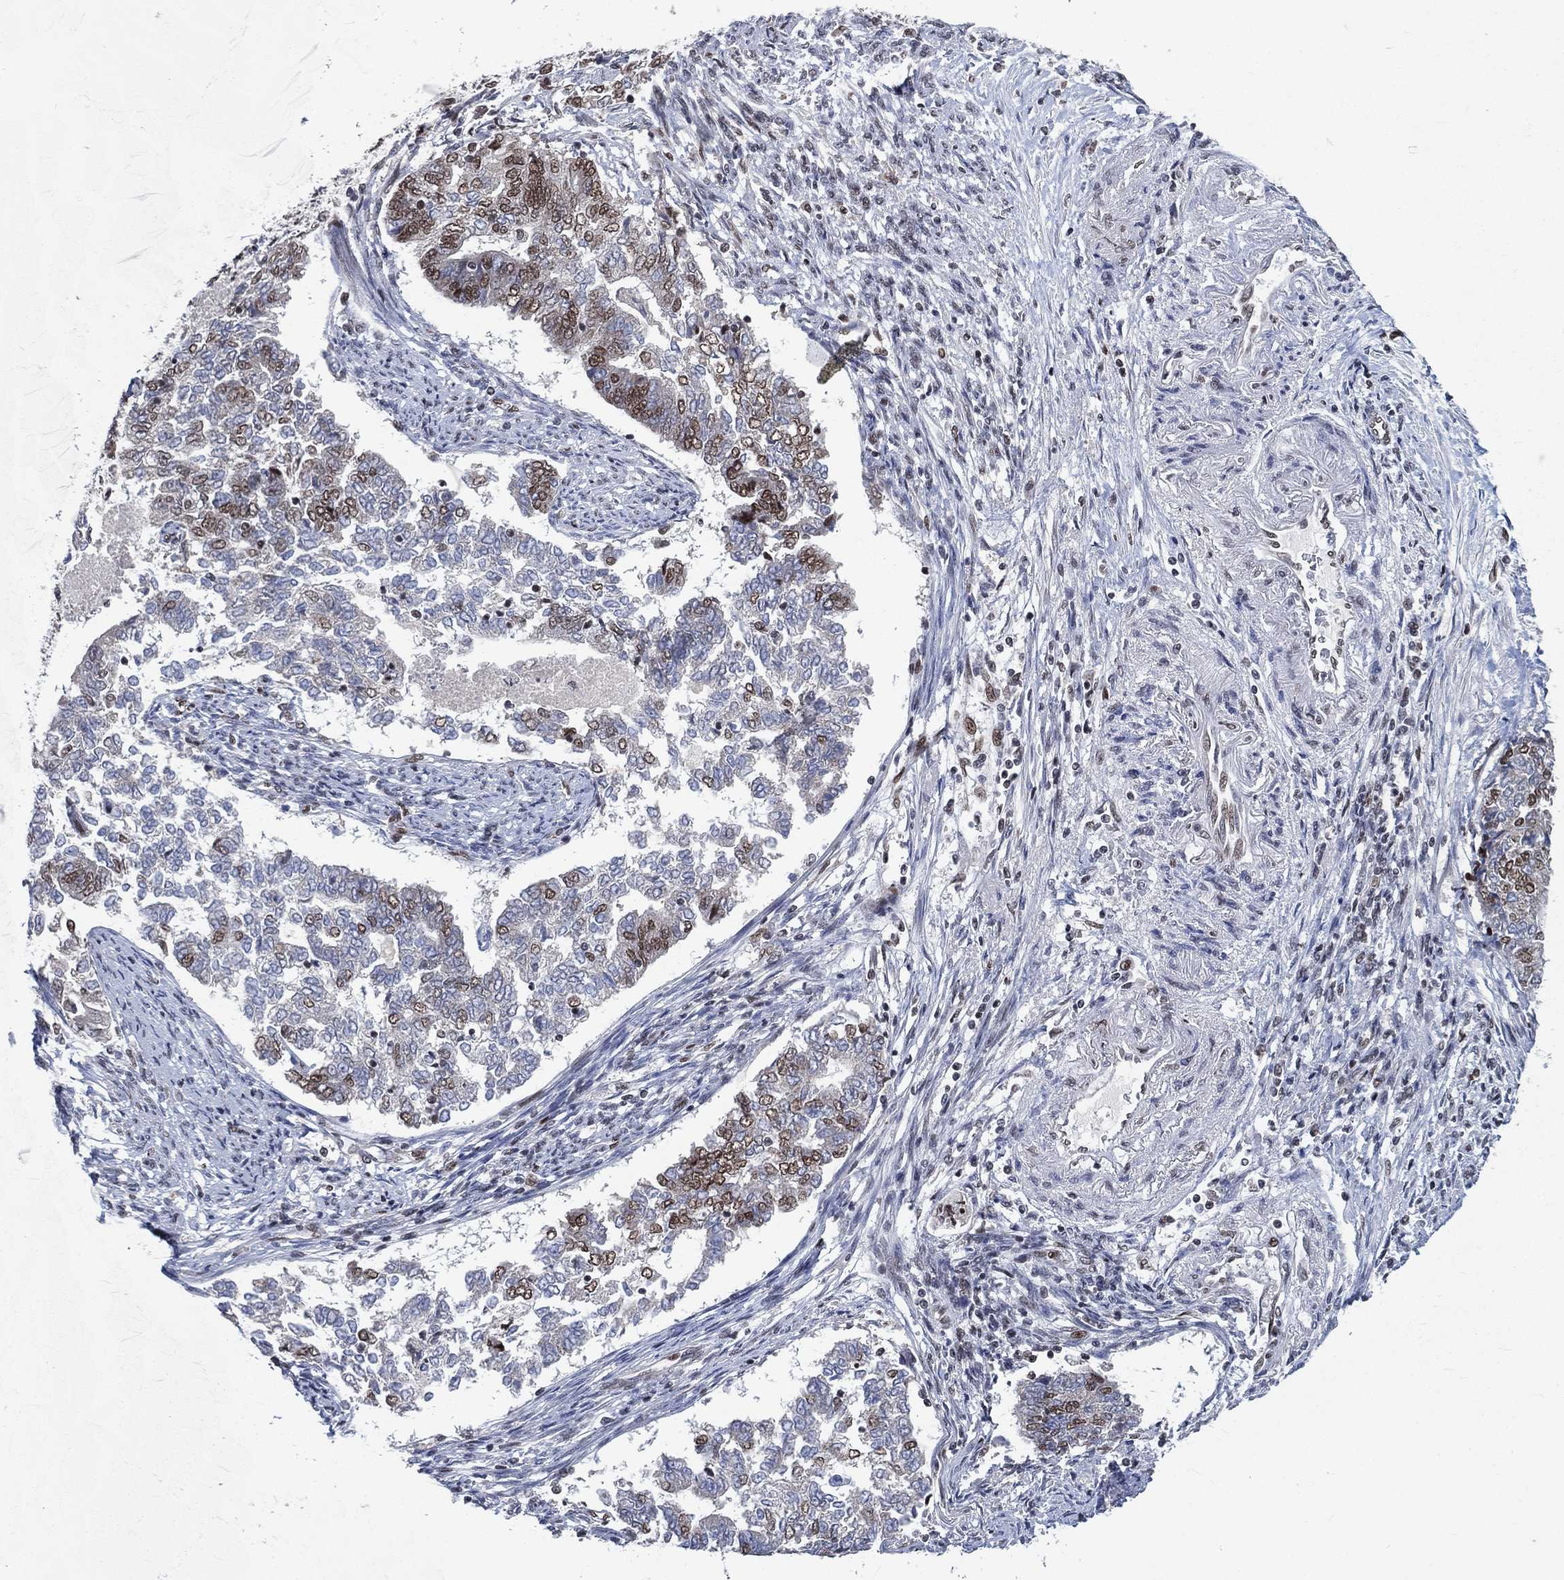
{"staining": {"intensity": "moderate", "quantity": ">75%", "location": "nuclear"}, "tissue": "endometrial cancer", "cell_type": "Tumor cells", "image_type": "cancer", "snomed": [{"axis": "morphology", "description": "Adenocarcinoma, NOS"}, {"axis": "topography", "description": "Endometrium"}], "caption": "A brown stain labels moderate nuclear expression of a protein in endometrial adenocarcinoma tumor cells.", "gene": "YLPM1", "patient": {"sex": "female", "age": 65}}